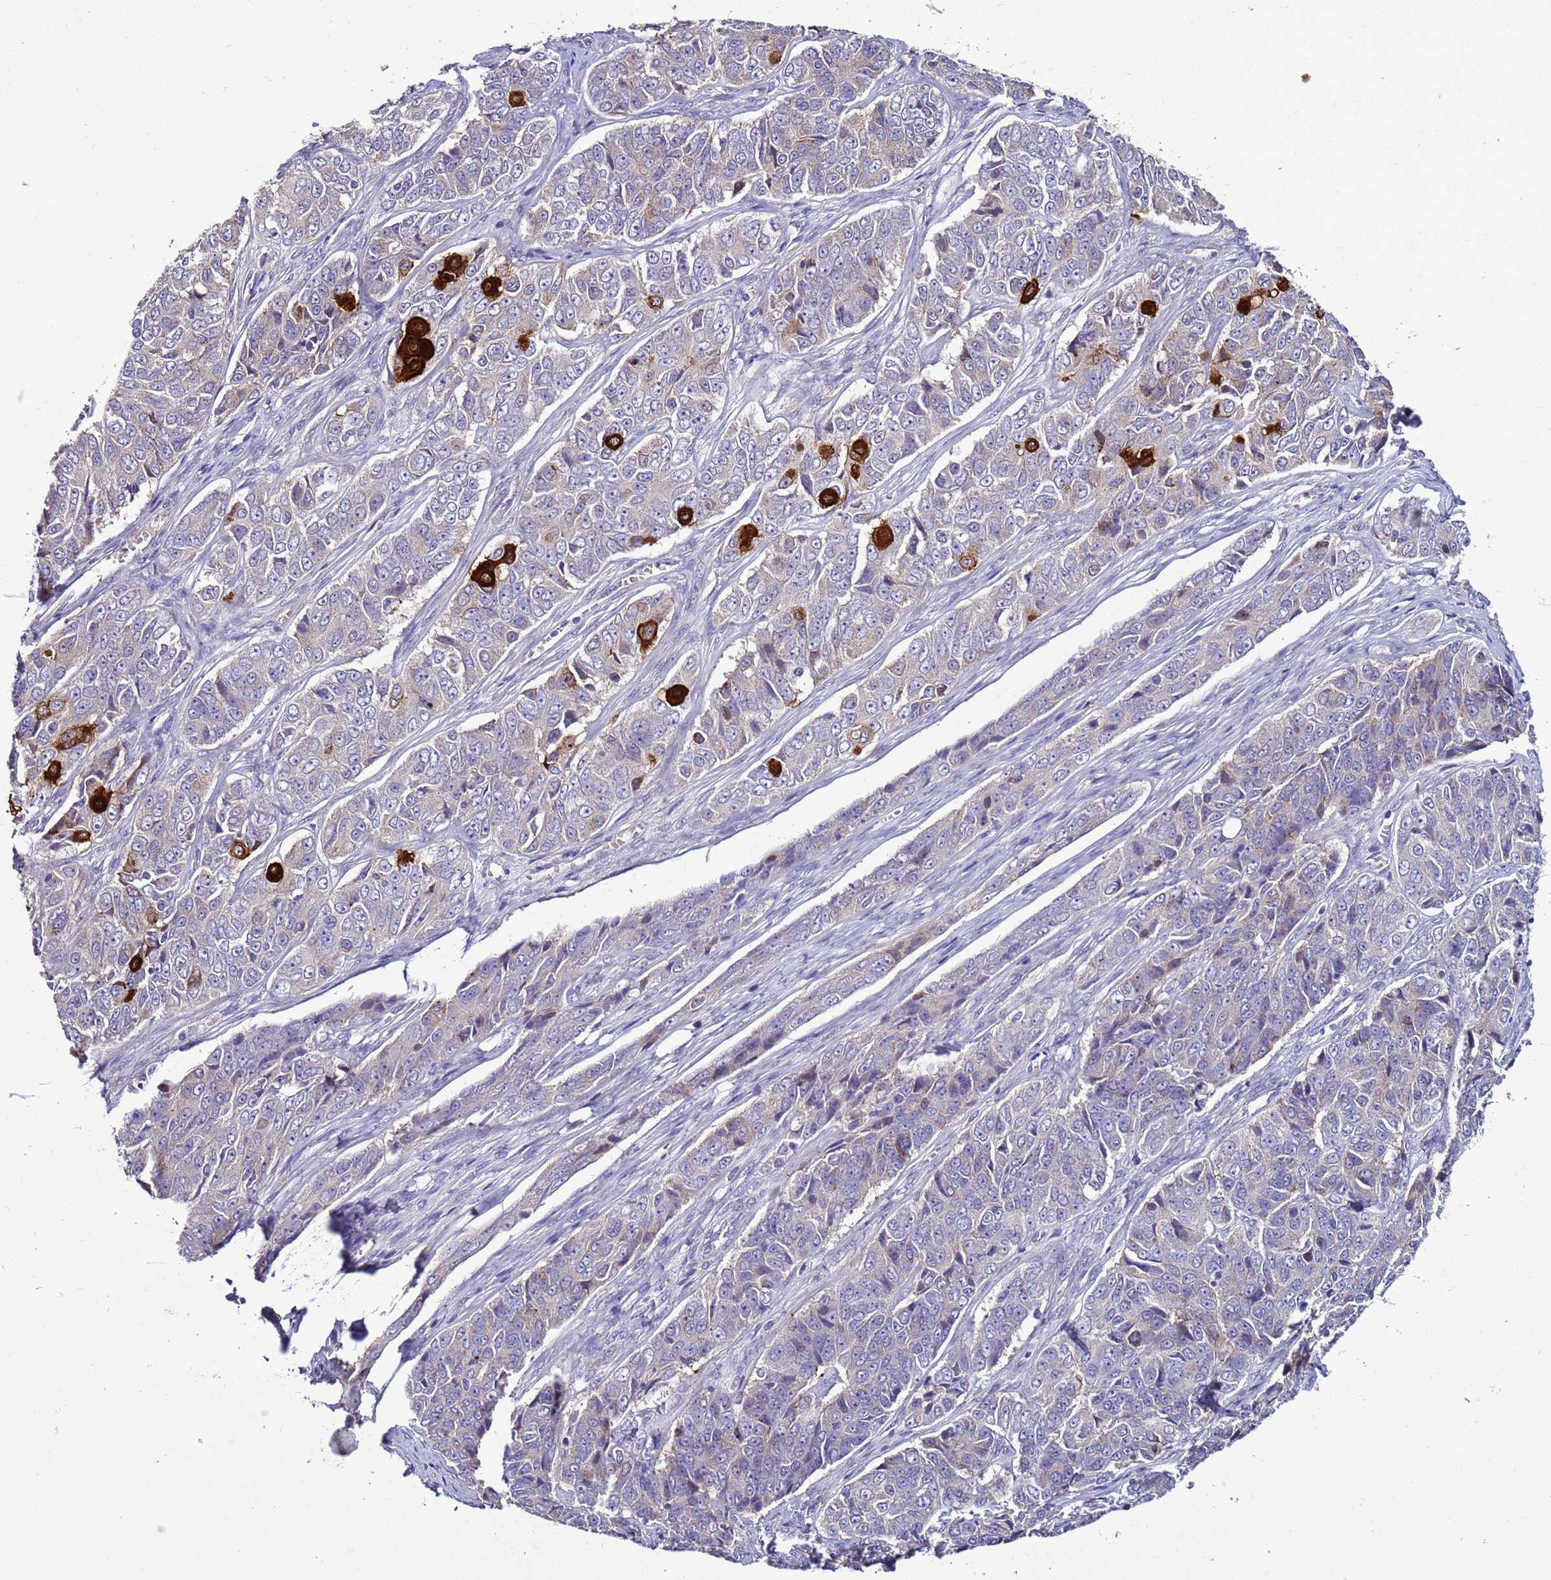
{"staining": {"intensity": "strong", "quantity": "<25%", "location": "cytoplasmic/membranous"}, "tissue": "ovarian cancer", "cell_type": "Tumor cells", "image_type": "cancer", "snomed": [{"axis": "morphology", "description": "Carcinoma, endometroid"}, {"axis": "topography", "description": "Ovary"}], "caption": "Ovarian cancer (endometroid carcinoma) tissue exhibits strong cytoplasmic/membranous expression in approximately <25% of tumor cells", "gene": "RABL2B", "patient": {"sex": "female", "age": 51}}